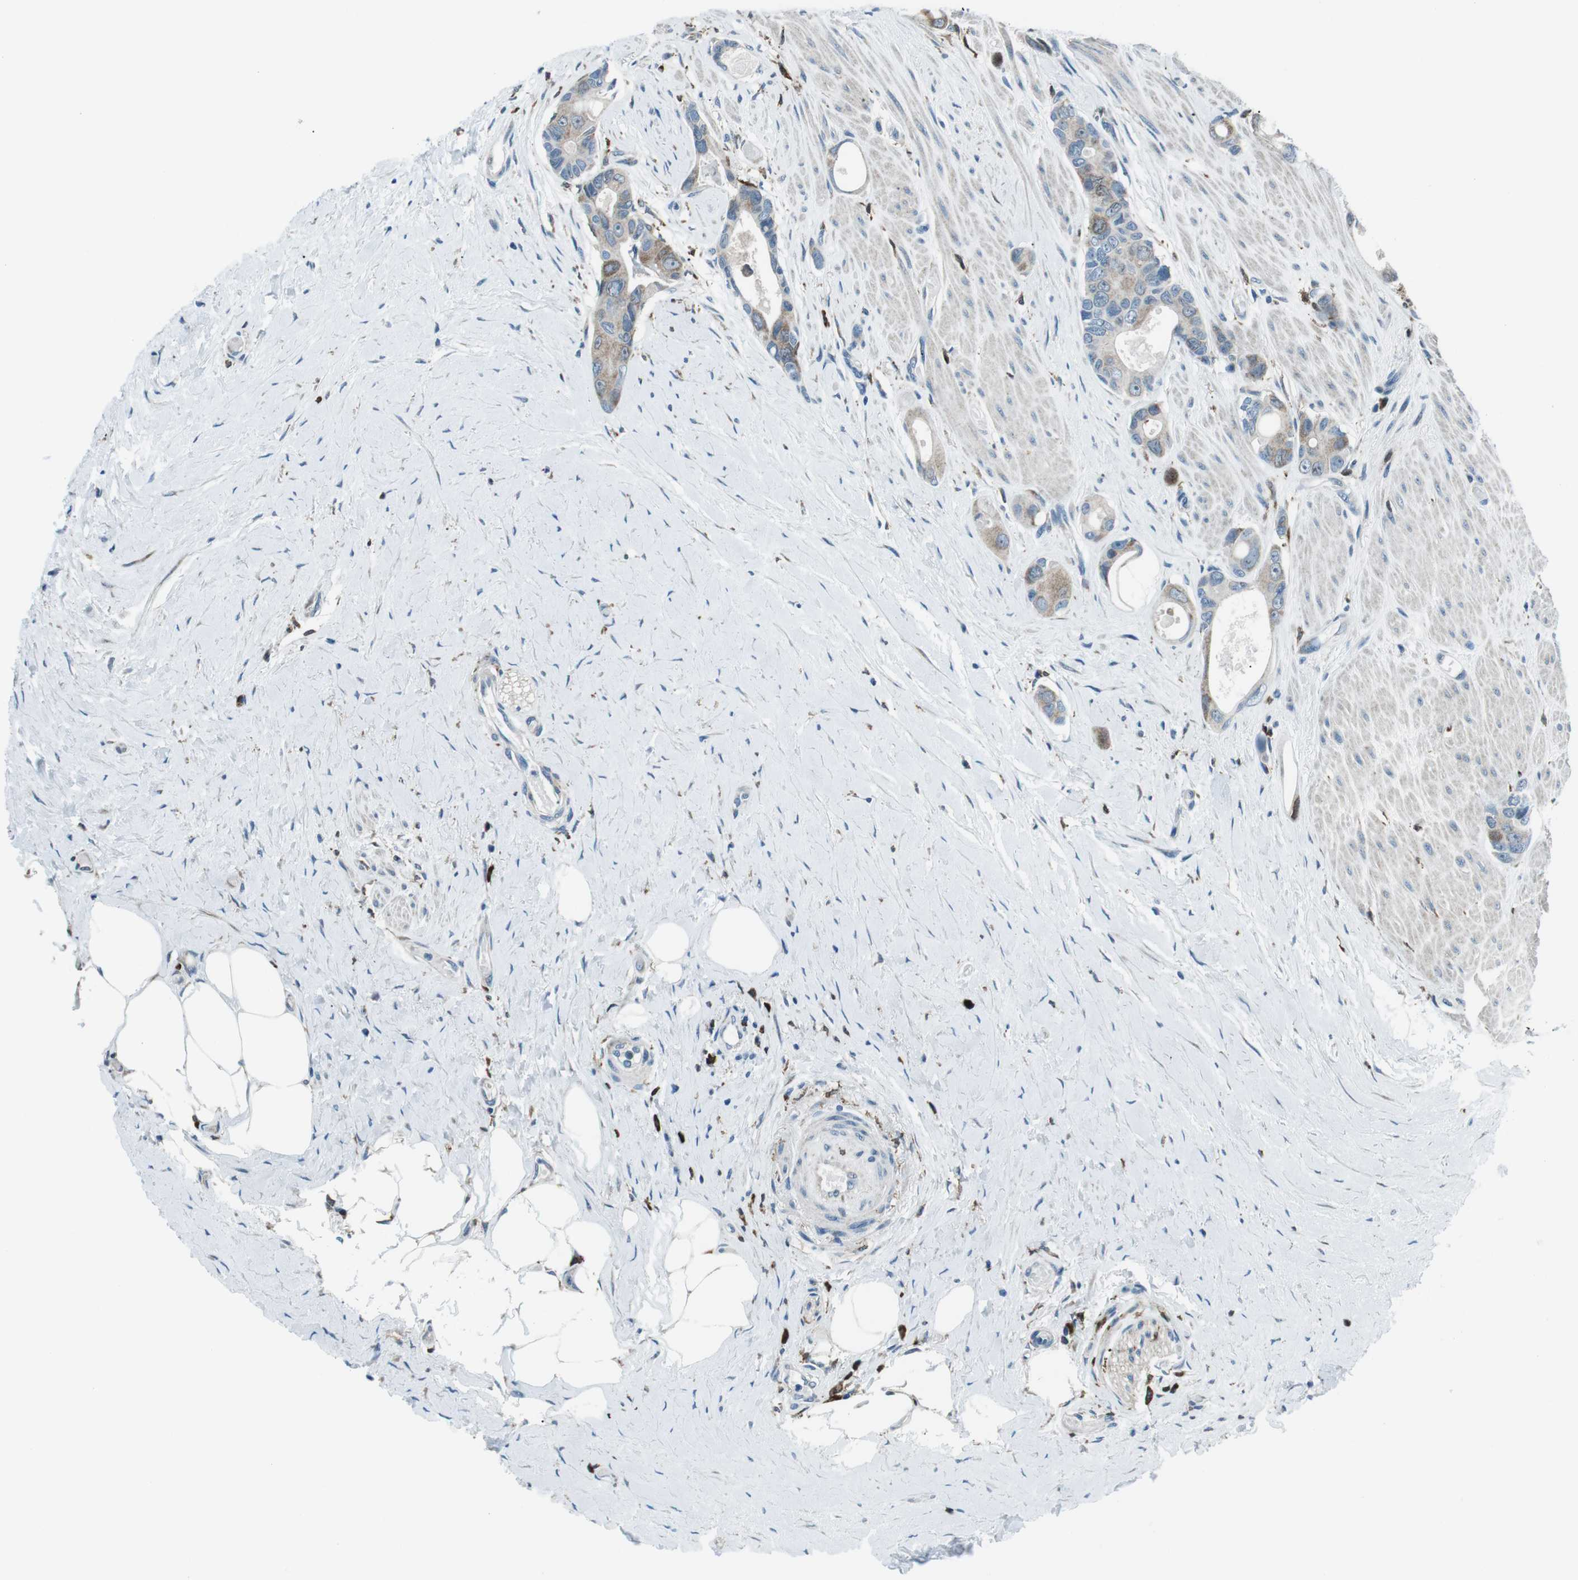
{"staining": {"intensity": "weak", "quantity": "<25%", "location": "cytoplasmic/membranous"}, "tissue": "colorectal cancer", "cell_type": "Tumor cells", "image_type": "cancer", "snomed": [{"axis": "morphology", "description": "Adenocarcinoma, NOS"}, {"axis": "topography", "description": "Rectum"}], "caption": "Tumor cells are negative for brown protein staining in adenocarcinoma (colorectal).", "gene": "BLNK", "patient": {"sex": "male", "age": 51}}